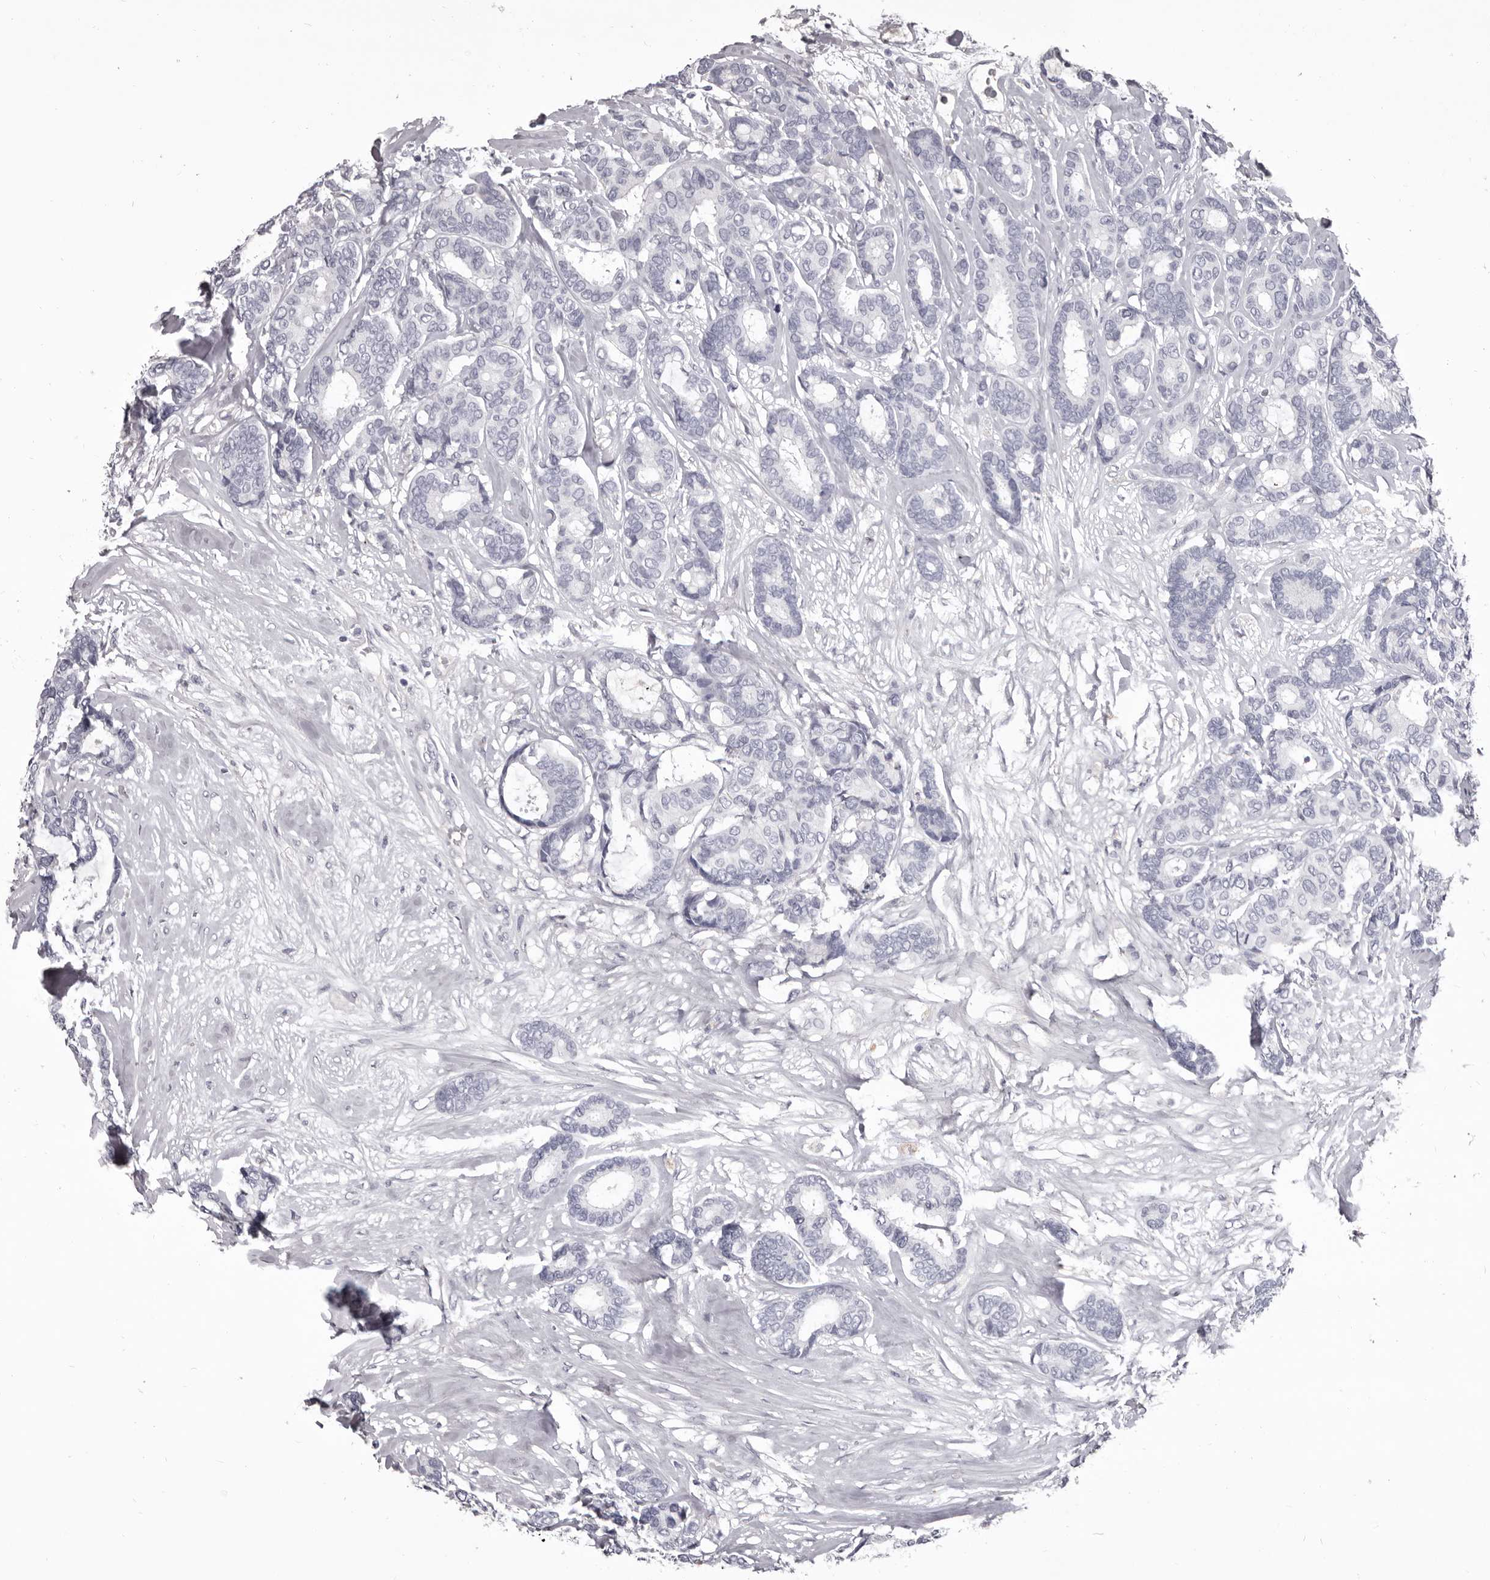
{"staining": {"intensity": "negative", "quantity": "none", "location": "none"}, "tissue": "breast cancer", "cell_type": "Tumor cells", "image_type": "cancer", "snomed": [{"axis": "morphology", "description": "Duct carcinoma"}, {"axis": "topography", "description": "Breast"}], "caption": "Immunohistochemical staining of breast invasive ductal carcinoma displays no significant expression in tumor cells.", "gene": "GZMH", "patient": {"sex": "female", "age": 87}}